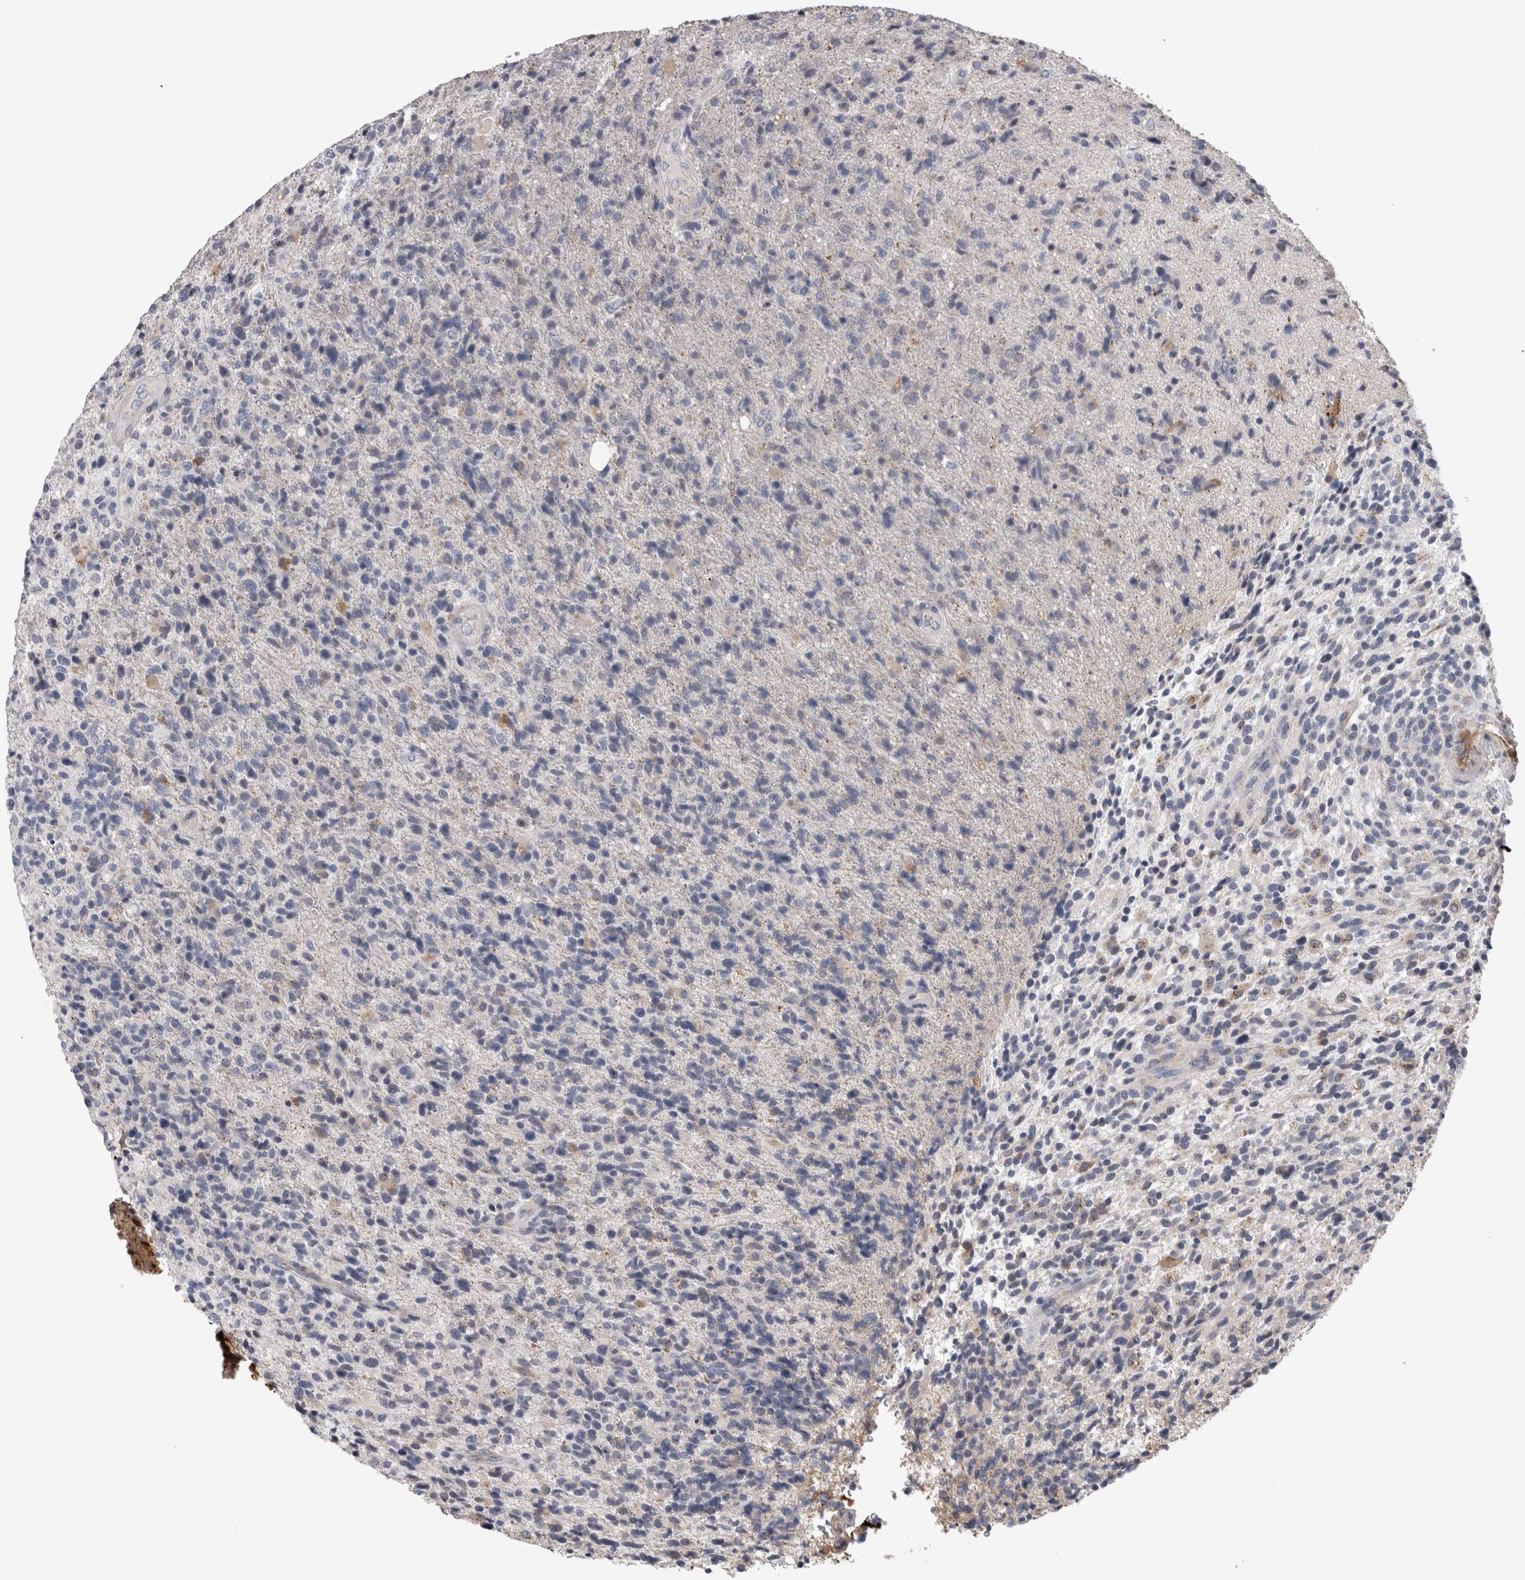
{"staining": {"intensity": "negative", "quantity": "none", "location": "none"}, "tissue": "glioma", "cell_type": "Tumor cells", "image_type": "cancer", "snomed": [{"axis": "morphology", "description": "Glioma, malignant, High grade"}, {"axis": "topography", "description": "Brain"}], "caption": "An immunohistochemistry photomicrograph of high-grade glioma (malignant) is shown. There is no staining in tumor cells of high-grade glioma (malignant). The staining is performed using DAB (3,3'-diaminobenzidine) brown chromogen with nuclei counter-stained in using hematoxylin.", "gene": "STC1", "patient": {"sex": "male", "age": 72}}